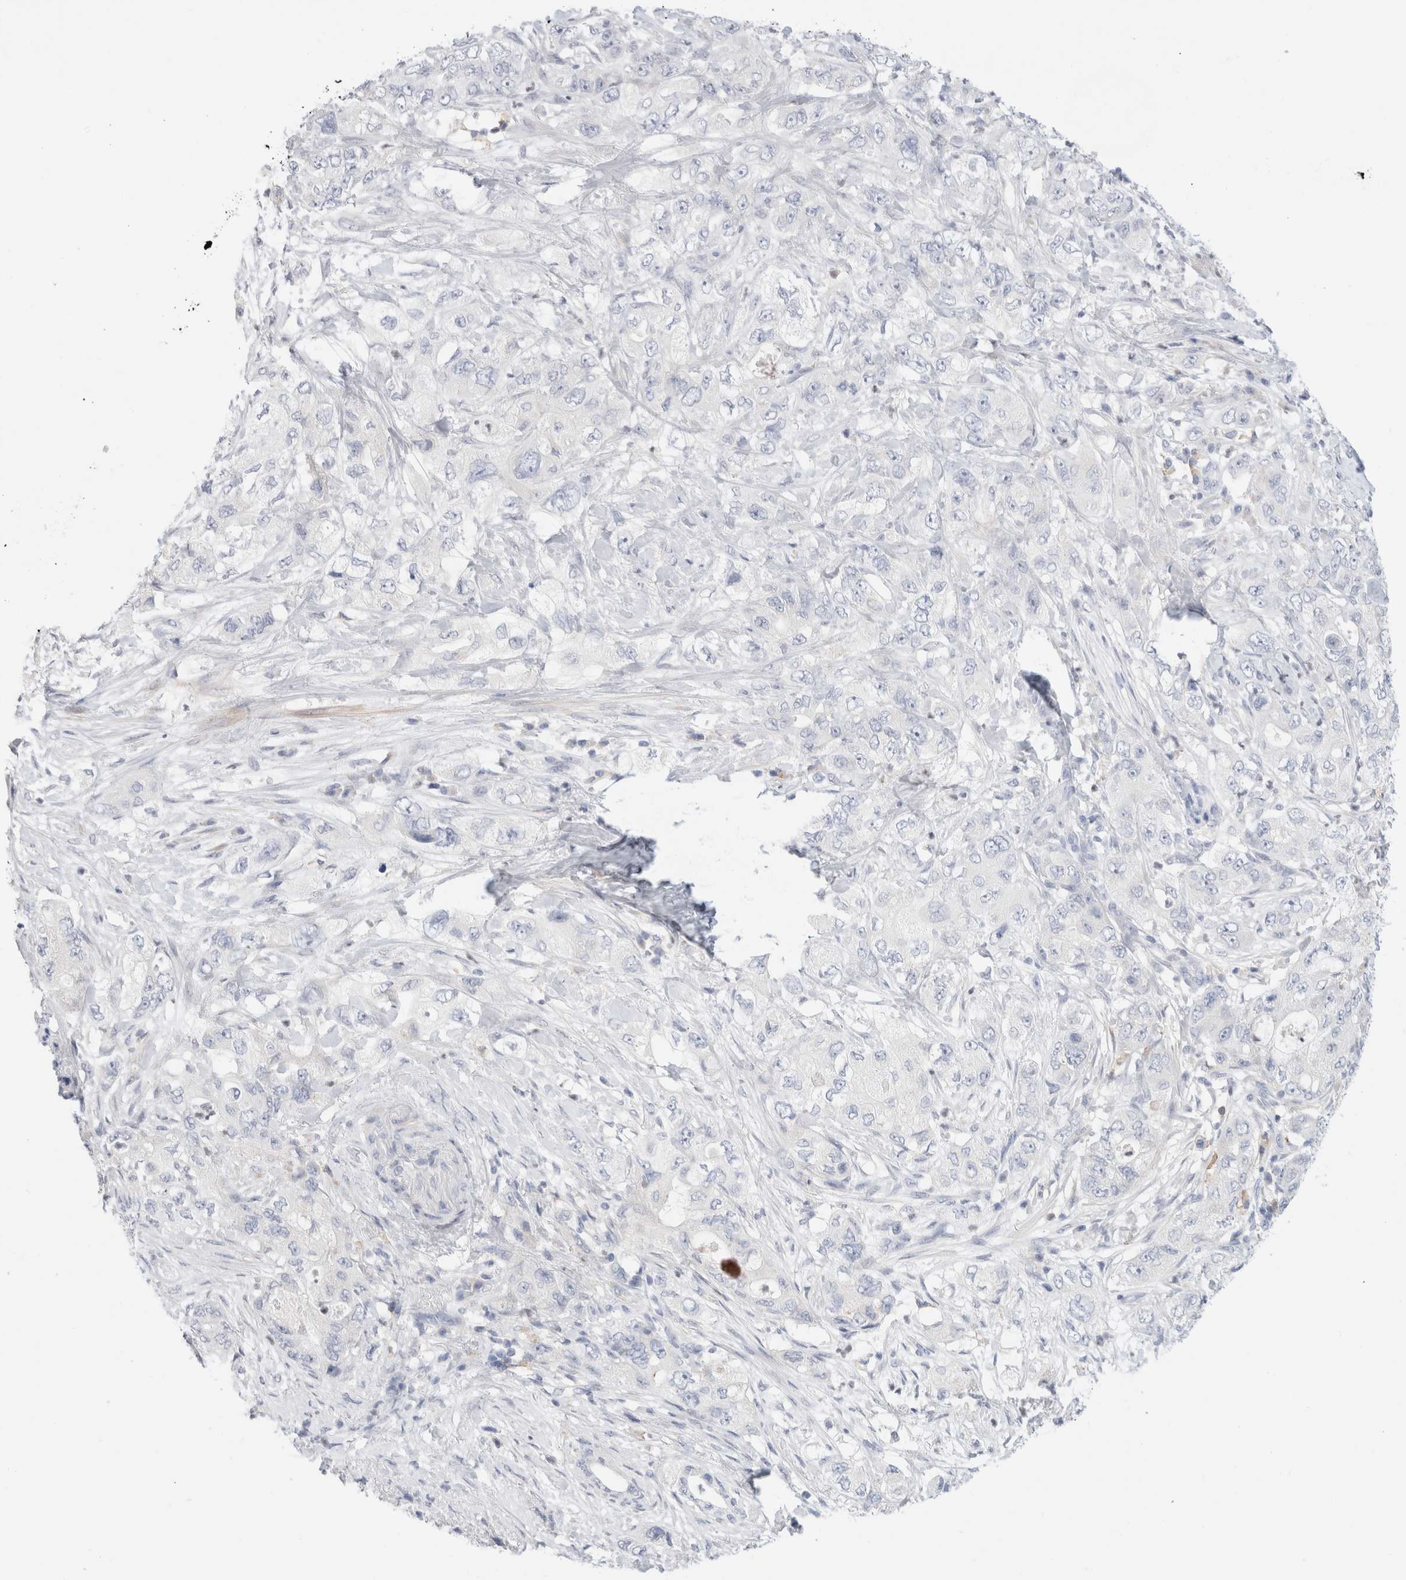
{"staining": {"intensity": "negative", "quantity": "none", "location": "none"}, "tissue": "pancreatic cancer", "cell_type": "Tumor cells", "image_type": "cancer", "snomed": [{"axis": "morphology", "description": "Adenocarcinoma, NOS"}, {"axis": "topography", "description": "Pancreas"}], "caption": "This photomicrograph is of pancreatic adenocarcinoma stained with immunohistochemistry to label a protein in brown with the nuclei are counter-stained blue. There is no expression in tumor cells. The staining was performed using DAB to visualize the protein expression in brown, while the nuclei were stained in blue with hematoxylin (Magnification: 20x).", "gene": "ADAM30", "patient": {"sex": "female", "age": 73}}